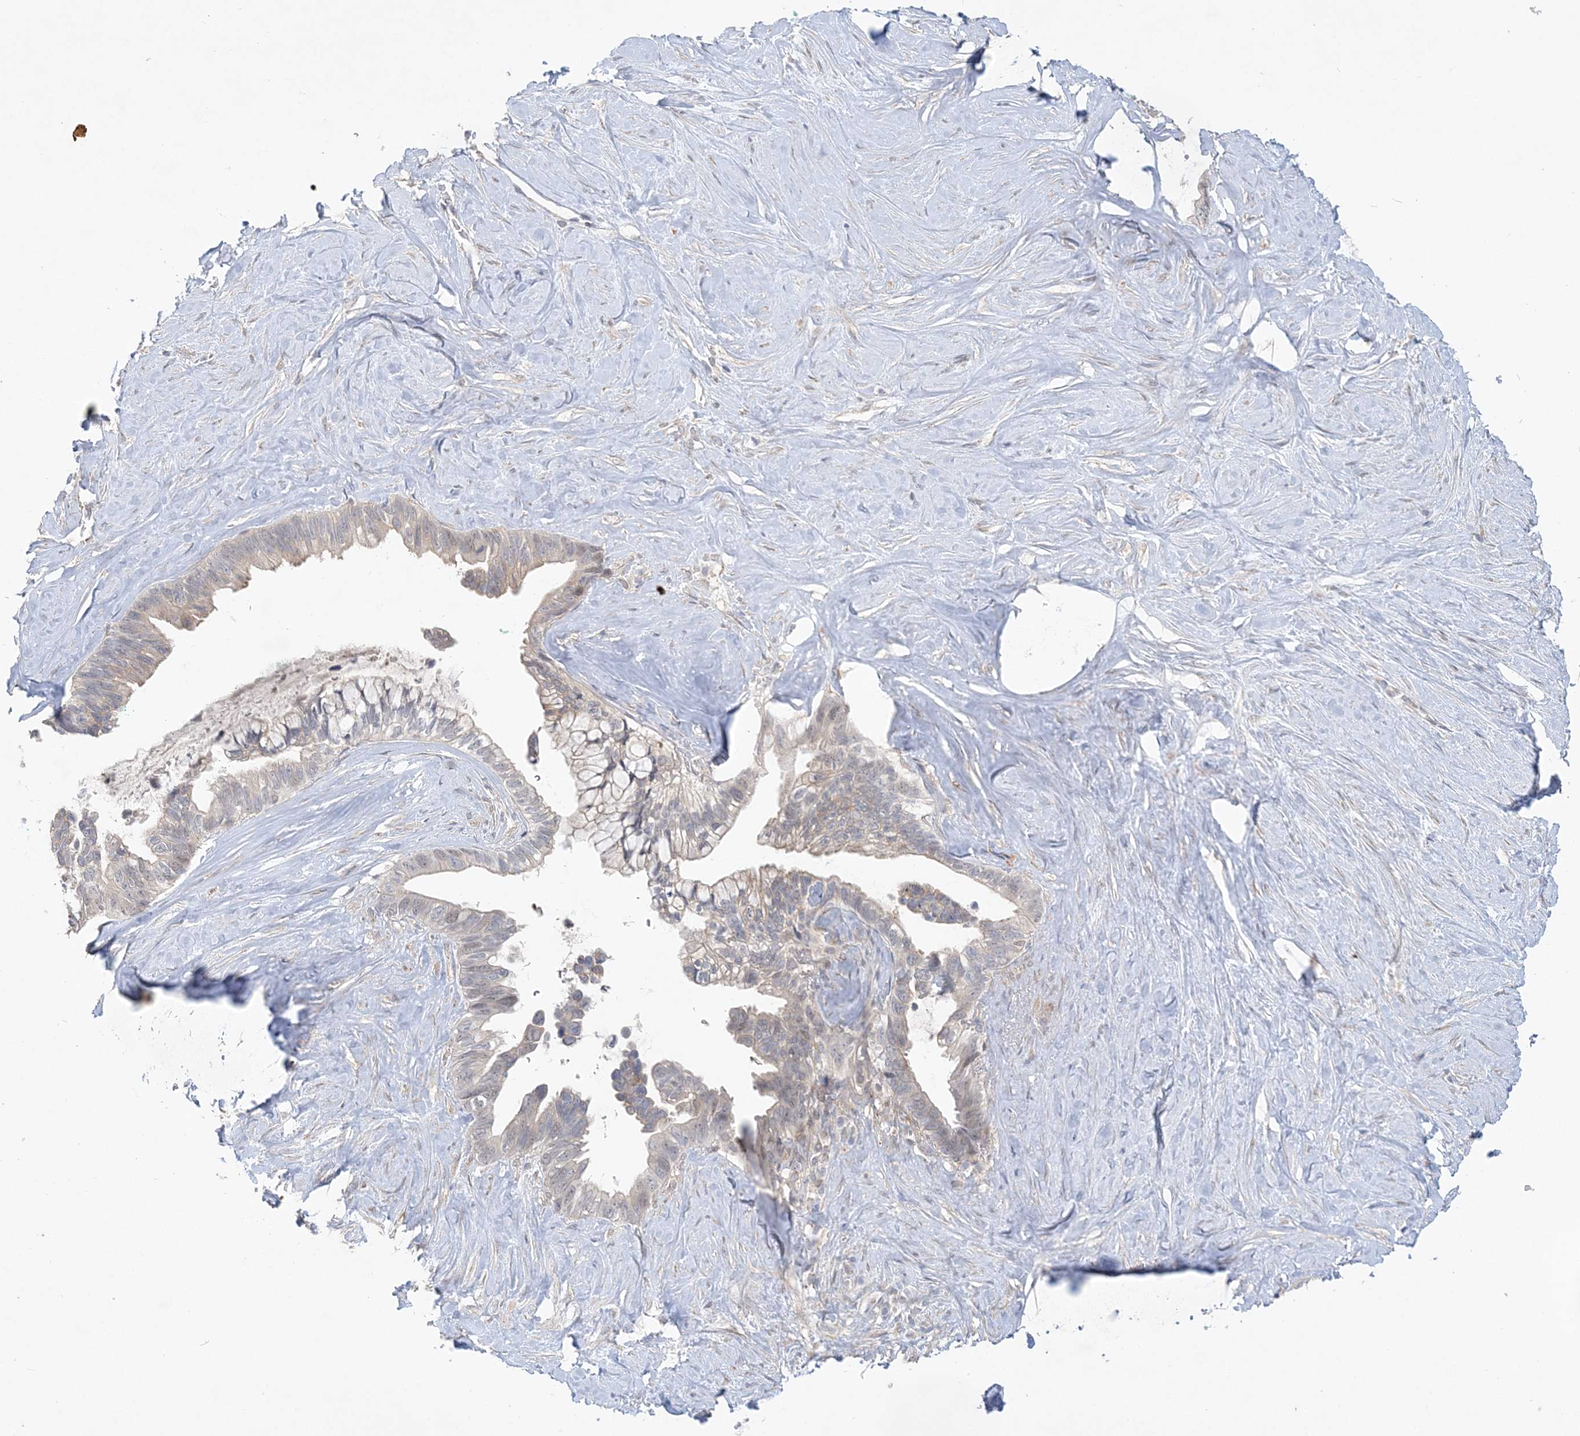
{"staining": {"intensity": "negative", "quantity": "none", "location": "none"}, "tissue": "pancreatic cancer", "cell_type": "Tumor cells", "image_type": "cancer", "snomed": [{"axis": "morphology", "description": "Adenocarcinoma, NOS"}, {"axis": "topography", "description": "Pancreas"}], "caption": "An immunohistochemistry histopathology image of pancreatic cancer (adenocarcinoma) is shown. There is no staining in tumor cells of pancreatic cancer (adenocarcinoma). The staining was performed using DAB (3,3'-diaminobenzidine) to visualize the protein expression in brown, while the nuclei were stained in blue with hematoxylin (Magnification: 20x).", "gene": "ANKRD35", "patient": {"sex": "female", "age": 72}}